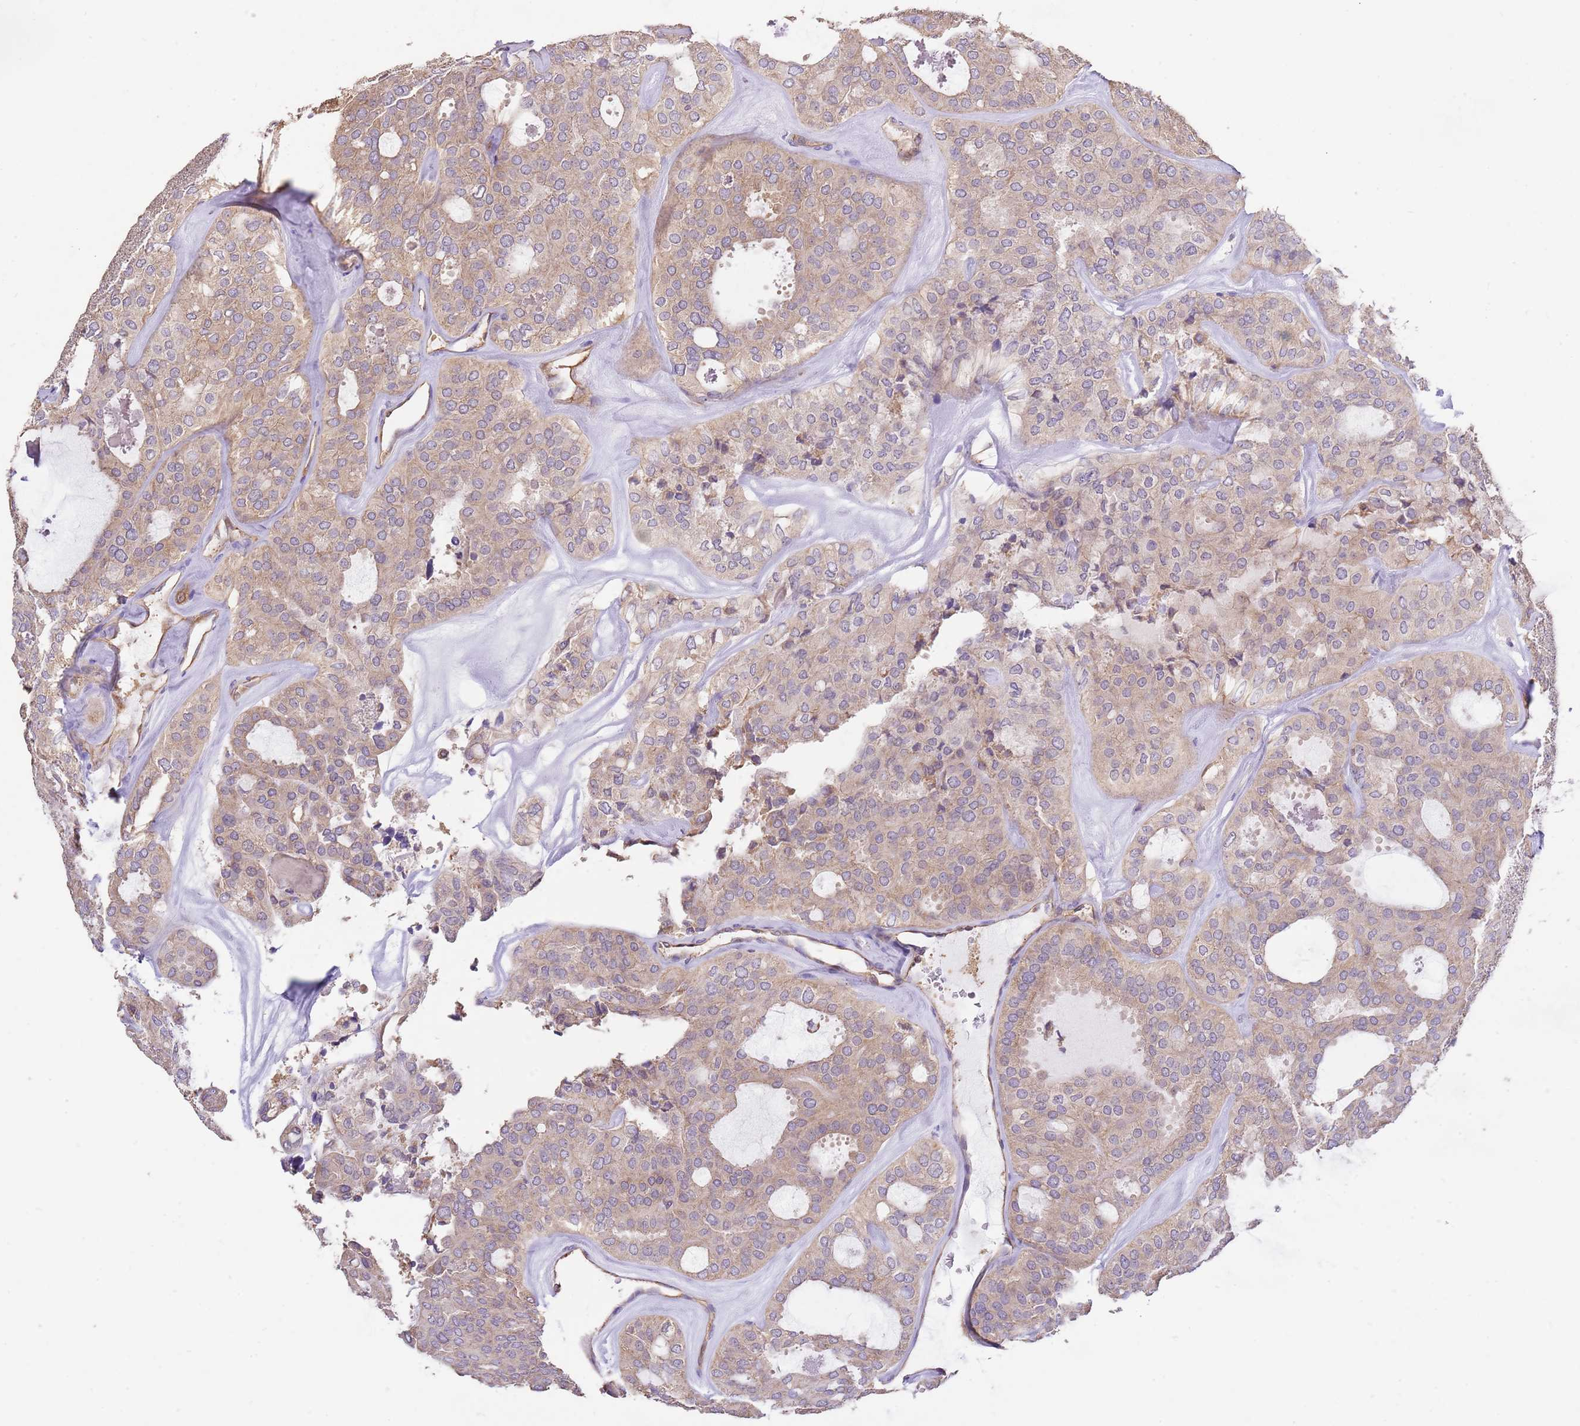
{"staining": {"intensity": "moderate", "quantity": ">75%", "location": "cytoplasmic/membranous"}, "tissue": "thyroid cancer", "cell_type": "Tumor cells", "image_type": "cancer", "snomed": [{"axis": "morphology", "description": "Follicular adenoma carcinoma, NOS"}, {"axis": "topography", "description": "Thyroid gland"}], "caption": "This histopathology image reveals thyroid follicular adenoma carcinoma stained with IHC to label a protein in brown. The cytoplasmic/membranous of tumor cells show moderate positivity for the protein. Nuclei are counter-stained blue.", "gene": "DOCK9", "patient": {"sex": "male", "age": 75}}